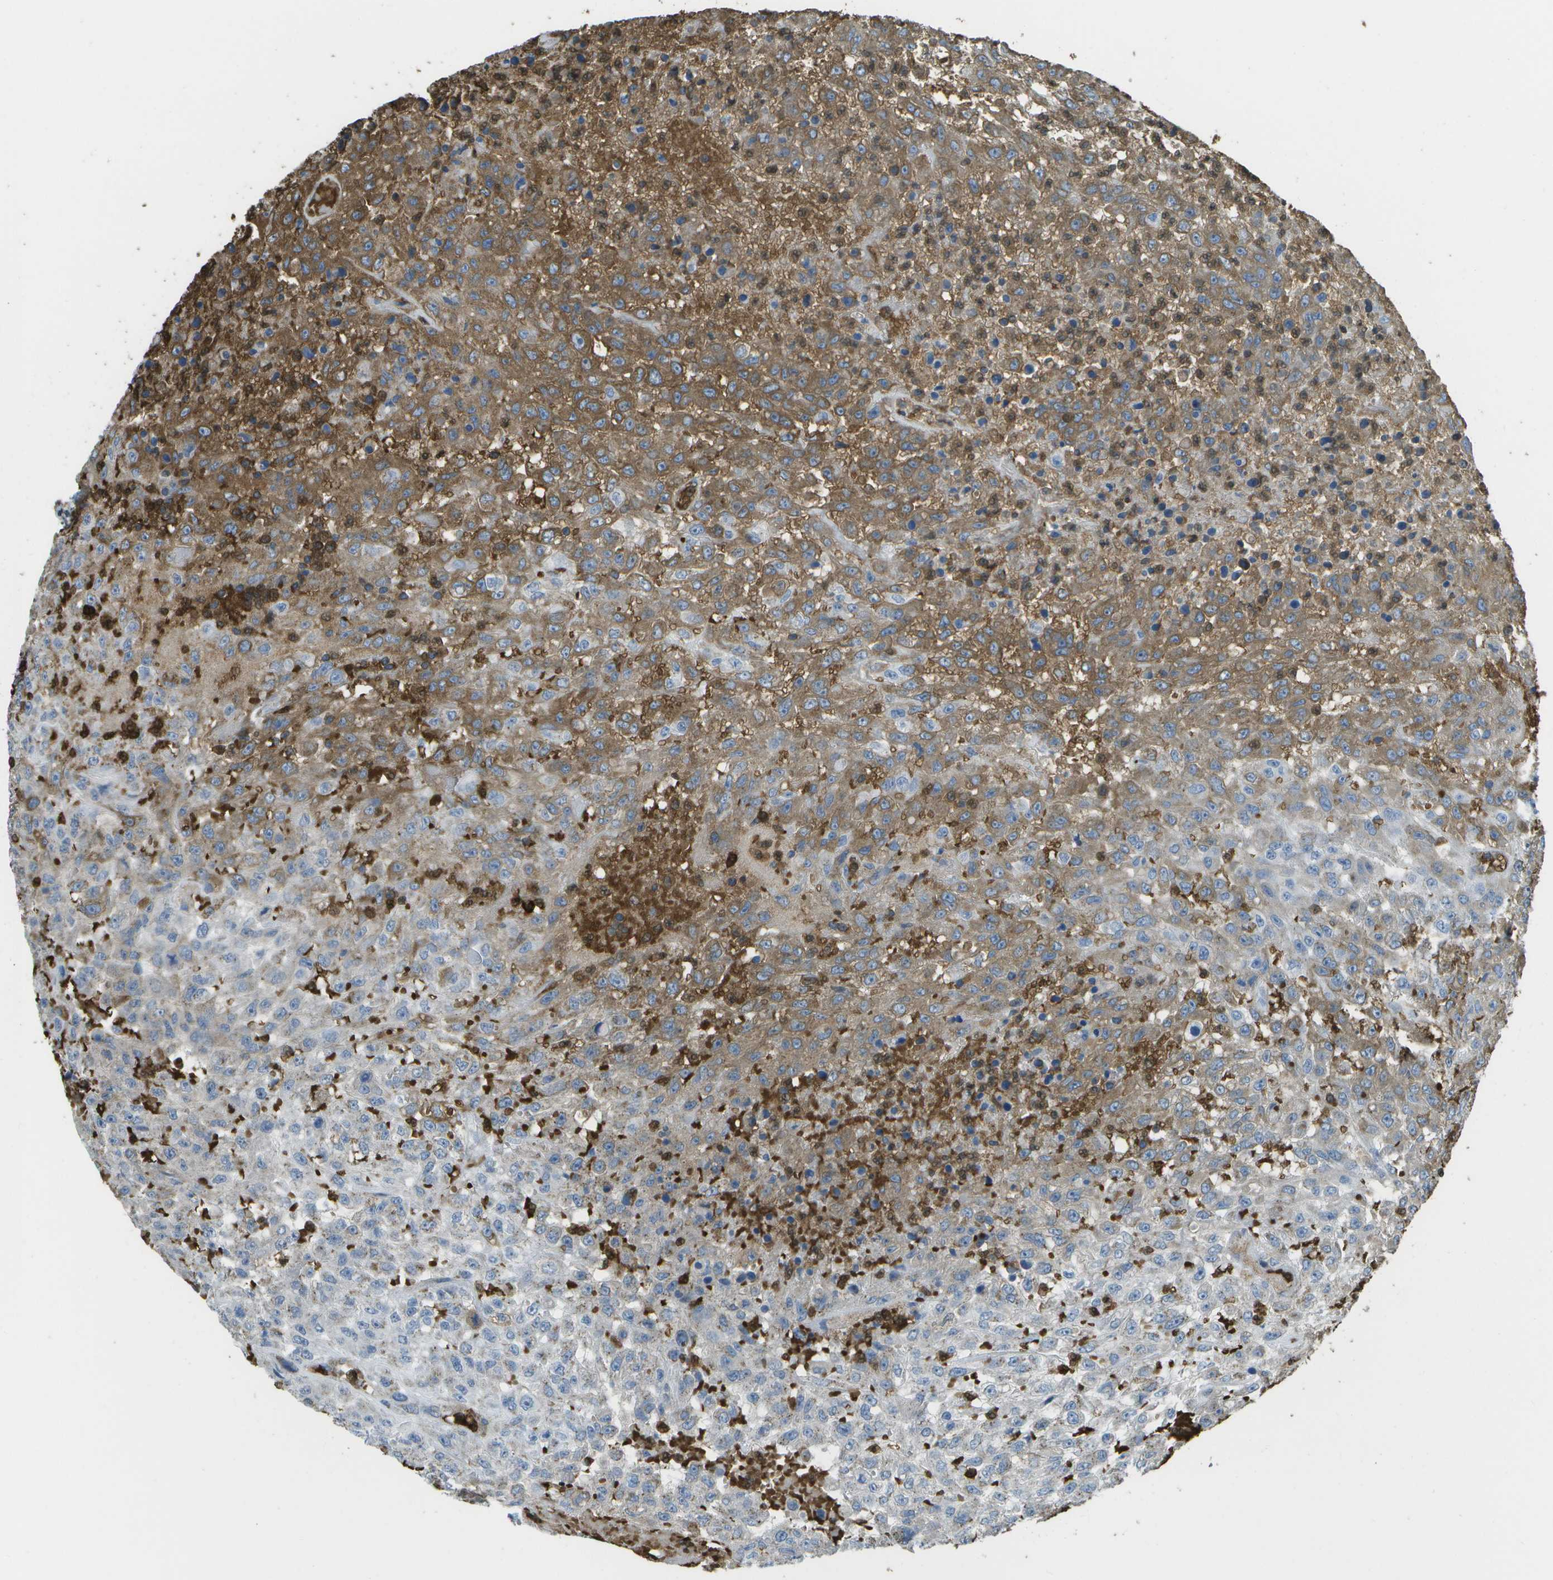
{"staining": {"intensity": "moderate", "quantity": "25%-75%", "location": "cytoplasmic/membranous"}, "tissue": "urothelial cancer", "cell_type": "Tumor cells", "image_type": "cancer", "snomed": [{"axis": "morphology", "description": "Urothelial carcinoma, High grade"}, {"axis": "topography", "description": "Urinary bladder"}], "caption": "IHC (DAB (3,3'-diaminobenzidine)) staining of urothelial cancer shows moderate cytoplasmic/membranous protein staining in about 25%-75% of tumor cells. The staining was performed using DAB, with brown indicating positive protein expression. Nuclei are stained blue with hematoxylin.", "gene": "CACHD1", "patient": {"sex": "male", "age": 46}}